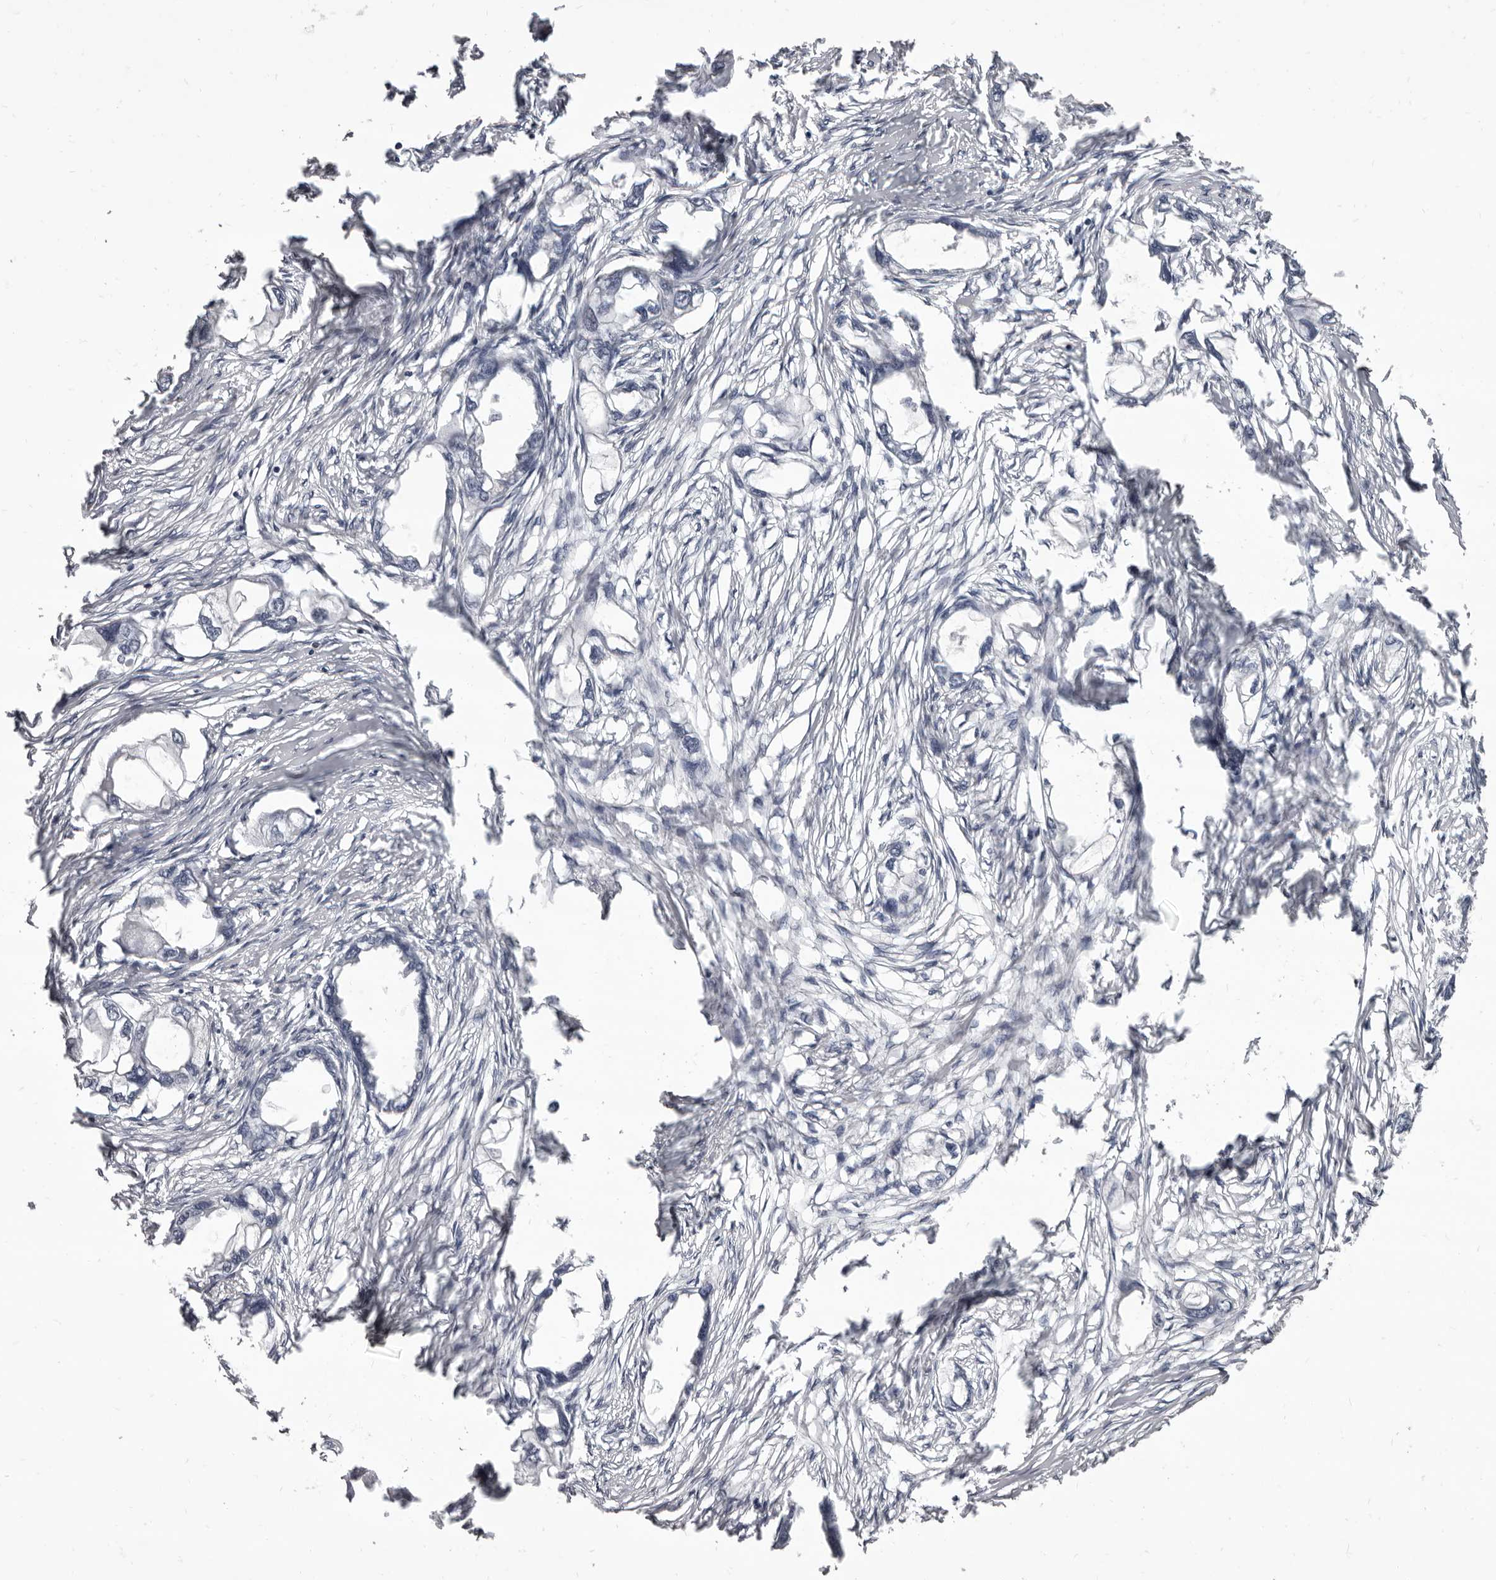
{"staining": {"intensity": "negative", "quantity": "none", "location": "none"}, "tissue": "endometrial cancer", "cell_type": "Tumor cells", "image_type": "cancer", "snomed": [{"axis": "morphology", "description": "Adenocarcinoma, NOS"}, {"axis": "morphology", "description": "Adenocarcinoma, metastatic, NOS"}, {"axis": "topography", "description": "Adipose tissue"}, {"axis": "topography", "description": "Endometrium"}], "caption": "DAB immunohistochemical staining of human endometrial adenocarcinoma shows no significant positivity in tumor cells.", "gene": "GZMH", "patient": {"sex": "female", "age": 67}}